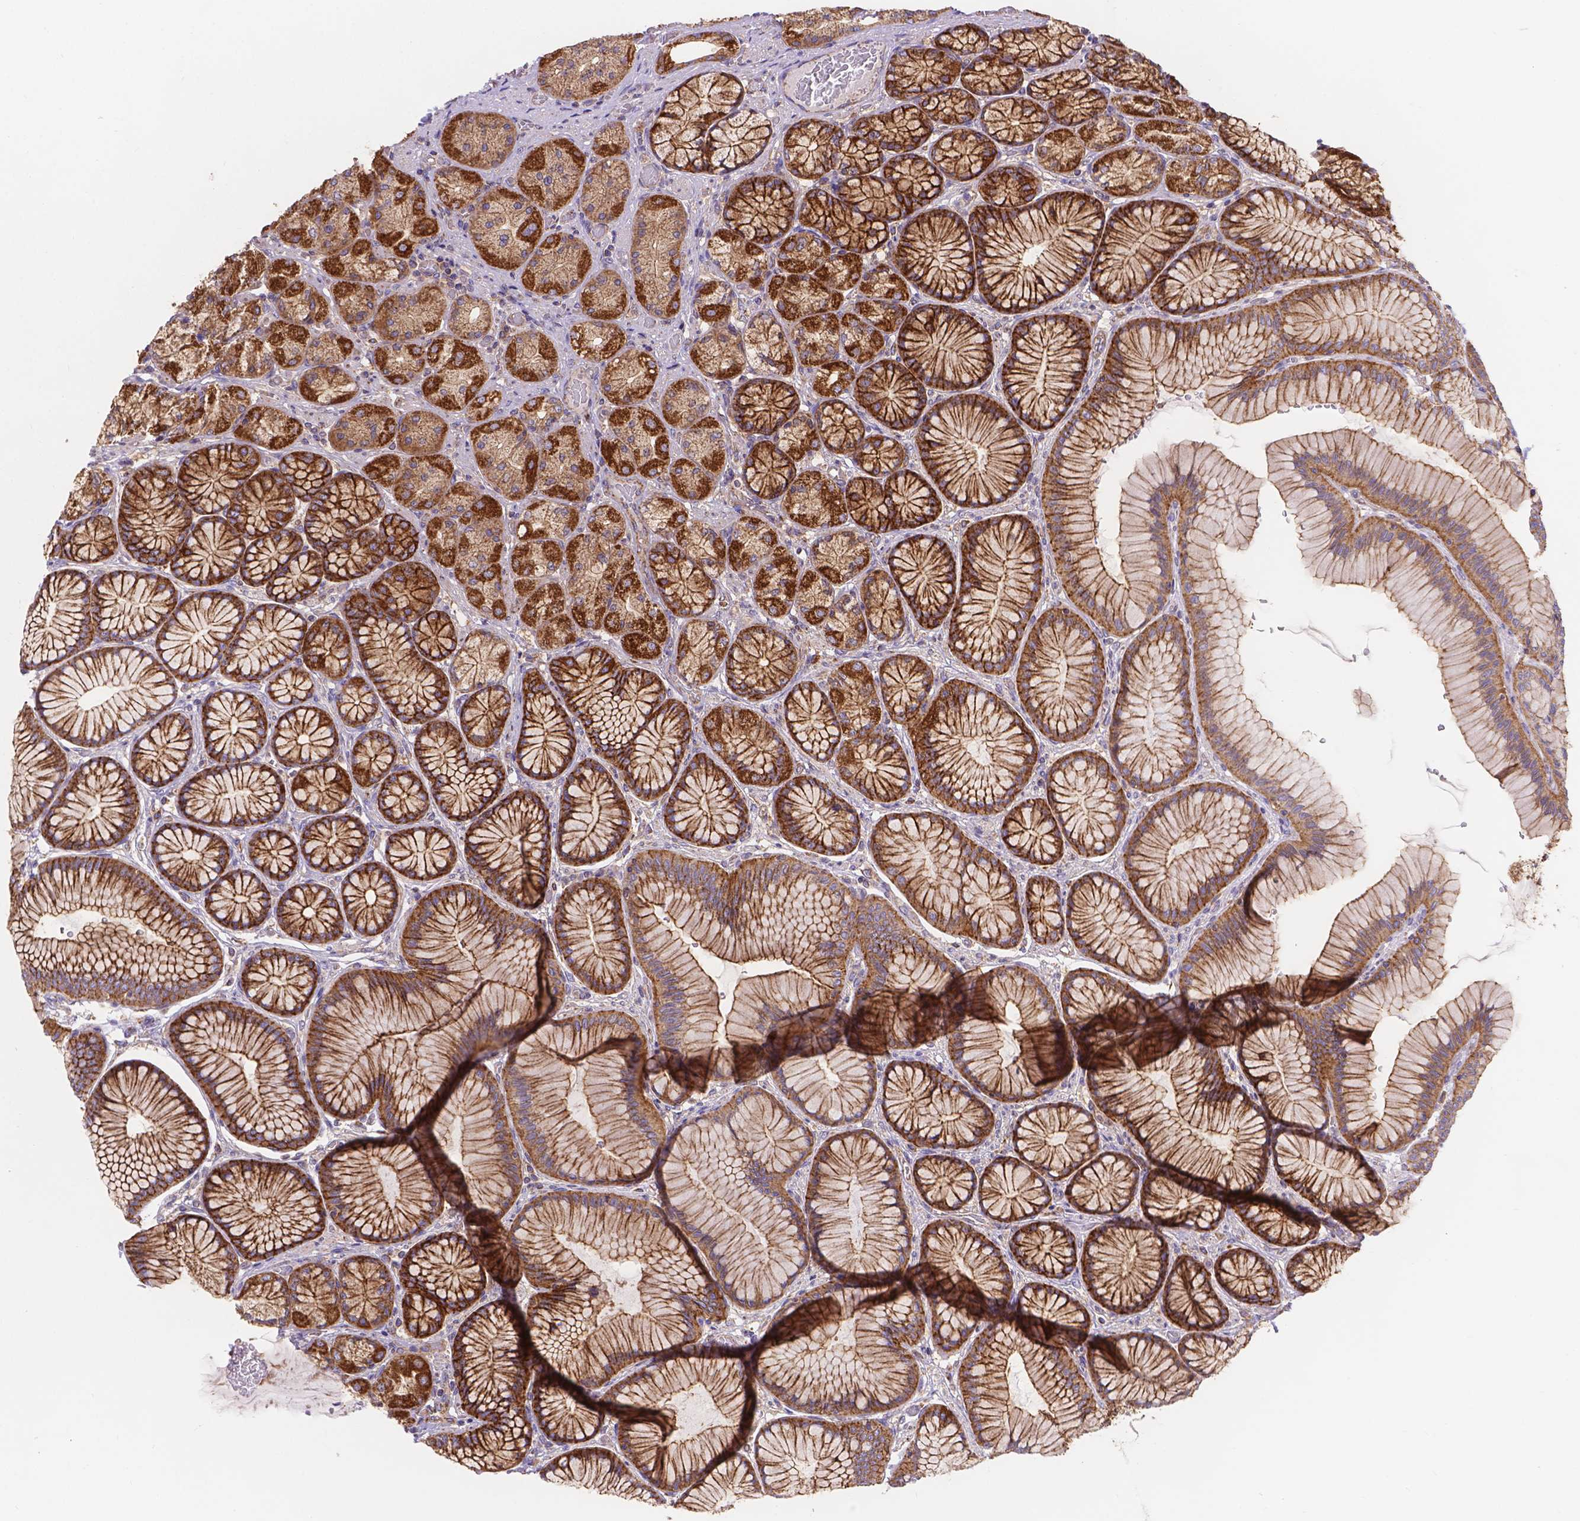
{"staining": {"intensity": "strong", "quantity": "25%-75%", "location": "cytoplasmic/membranous"}, "tissue": "stomach", "cell_type": "Glandular cells", "image_type": "normal", "snomed": [{"axis": "morphology", "description": "Normal tissue, NOS"}, {"axis": "morphology", "description": "Adenocarcinoma, NOS"}, {"axis": "morphology", "description": "Adenocarcinoma, High grade"}, {"axis": "topography", "description": "Stomach, upper"}, {"axis": "topography", "description": "Stomach"}], "caption": "Strong cytoplasmic/membranous staining for a protein is appreciated in approximately 25%-75% of glandular cells of benign stomach using IHC.", "gene": "AK3", "patient": {"sex": "female", "age": 65}}